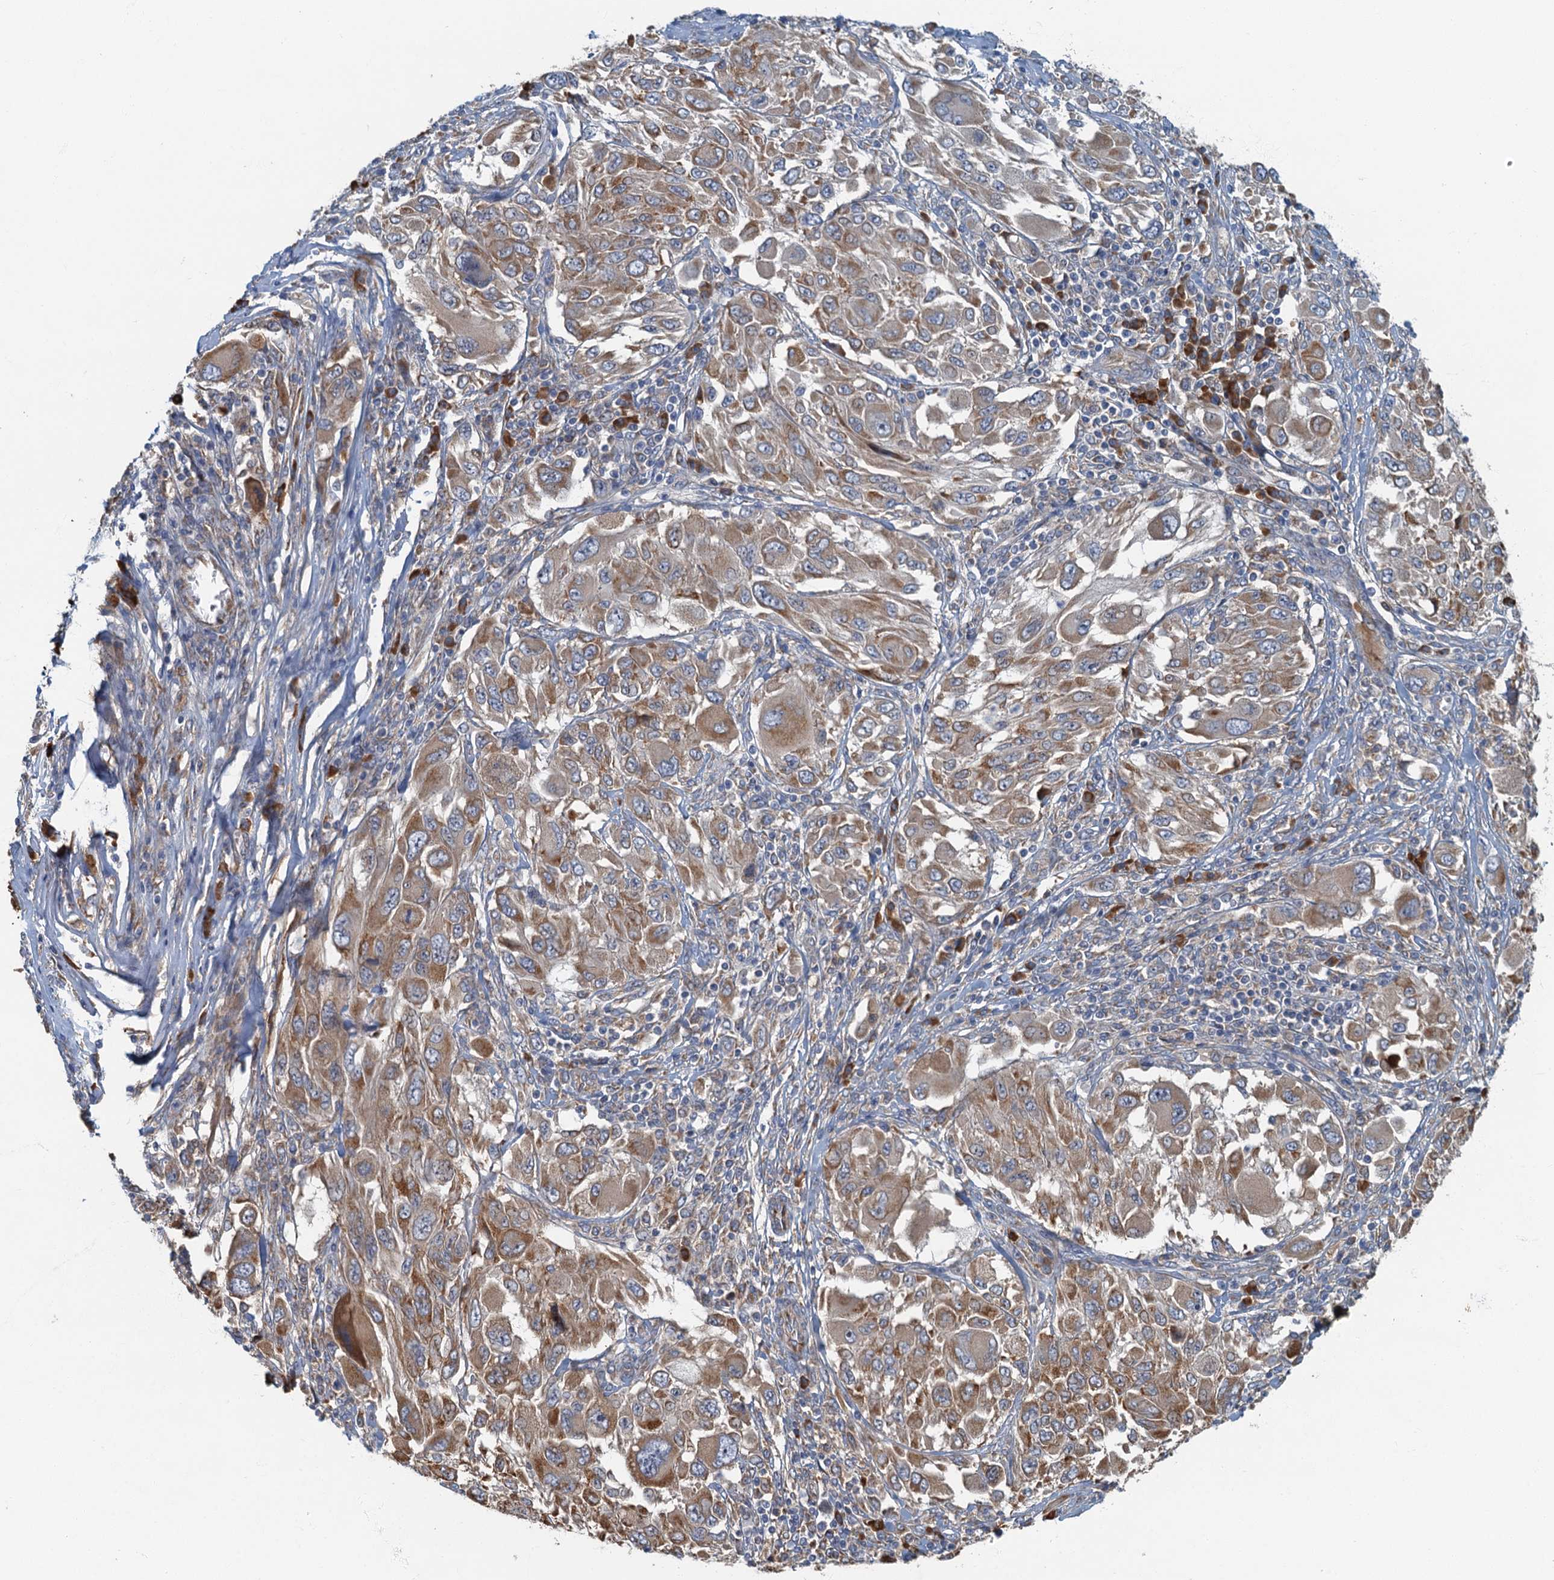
{"staining": {"intensity": "moderate", "quantity": ">75%", "location": "cytoplasmic/membranous"}, "tissue": "melanoma", "cell_type": "Tumor cells", "image_type": "cancer", "snomed": [{"axis": "morphology", "description": "Malignant melanoma, NOS"}, {"axis": "topography", "description": "Skin"}], "caption": "DAB immunohistochemical staining of human melanoma reveals moderate cytoplasmic/membranous protein staining in about >75% of tumor cells.", "gene": "SPDYC", "patient": {"sex": "female", "age": 91}}